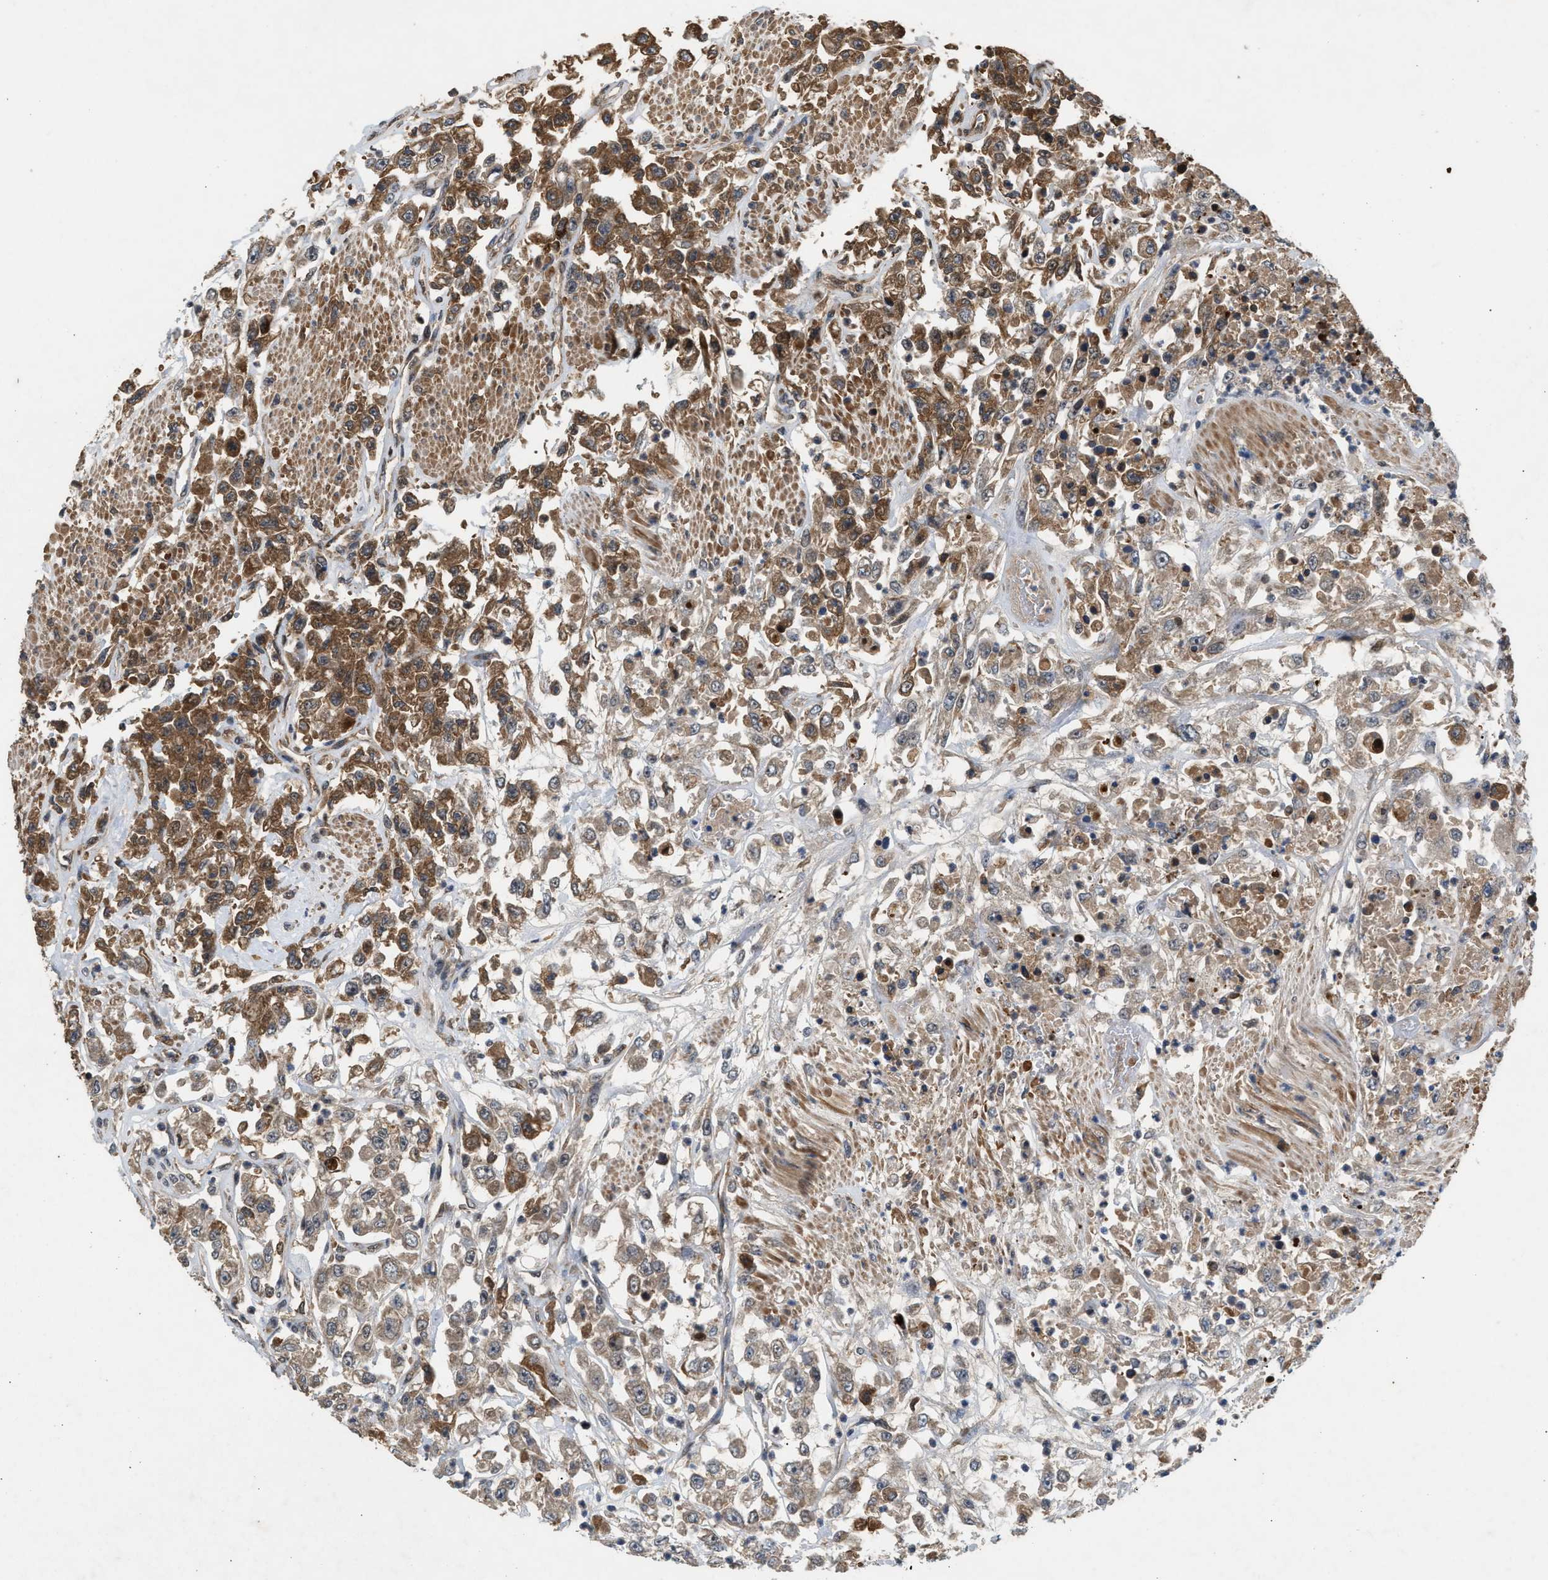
{"staining": {"intensity": "moderate", "quantity": ">75%", "location": "cytoplasmic/membranous"}, "tissue": "urothelial cancer", "cell_type": "Tumor cells", "image_type": "cancer", "snomed": [{"axis": "morphology", "description": "Urothelial carcinoma, High grade"}, {"axis": "topography", "description": "Urinary bladder"}], "caption": "Immunohistochemical staining of human high-grade urothelial carcinoma reveals medium levels of moderate cytoplasmic/membranous protein expression in approximately >75% of tumor cells. The protein is shown in brown color, while the nuclei are stained blue.", "gene": "RUSC2", "patient": {"sex": "male", "age": 46}}